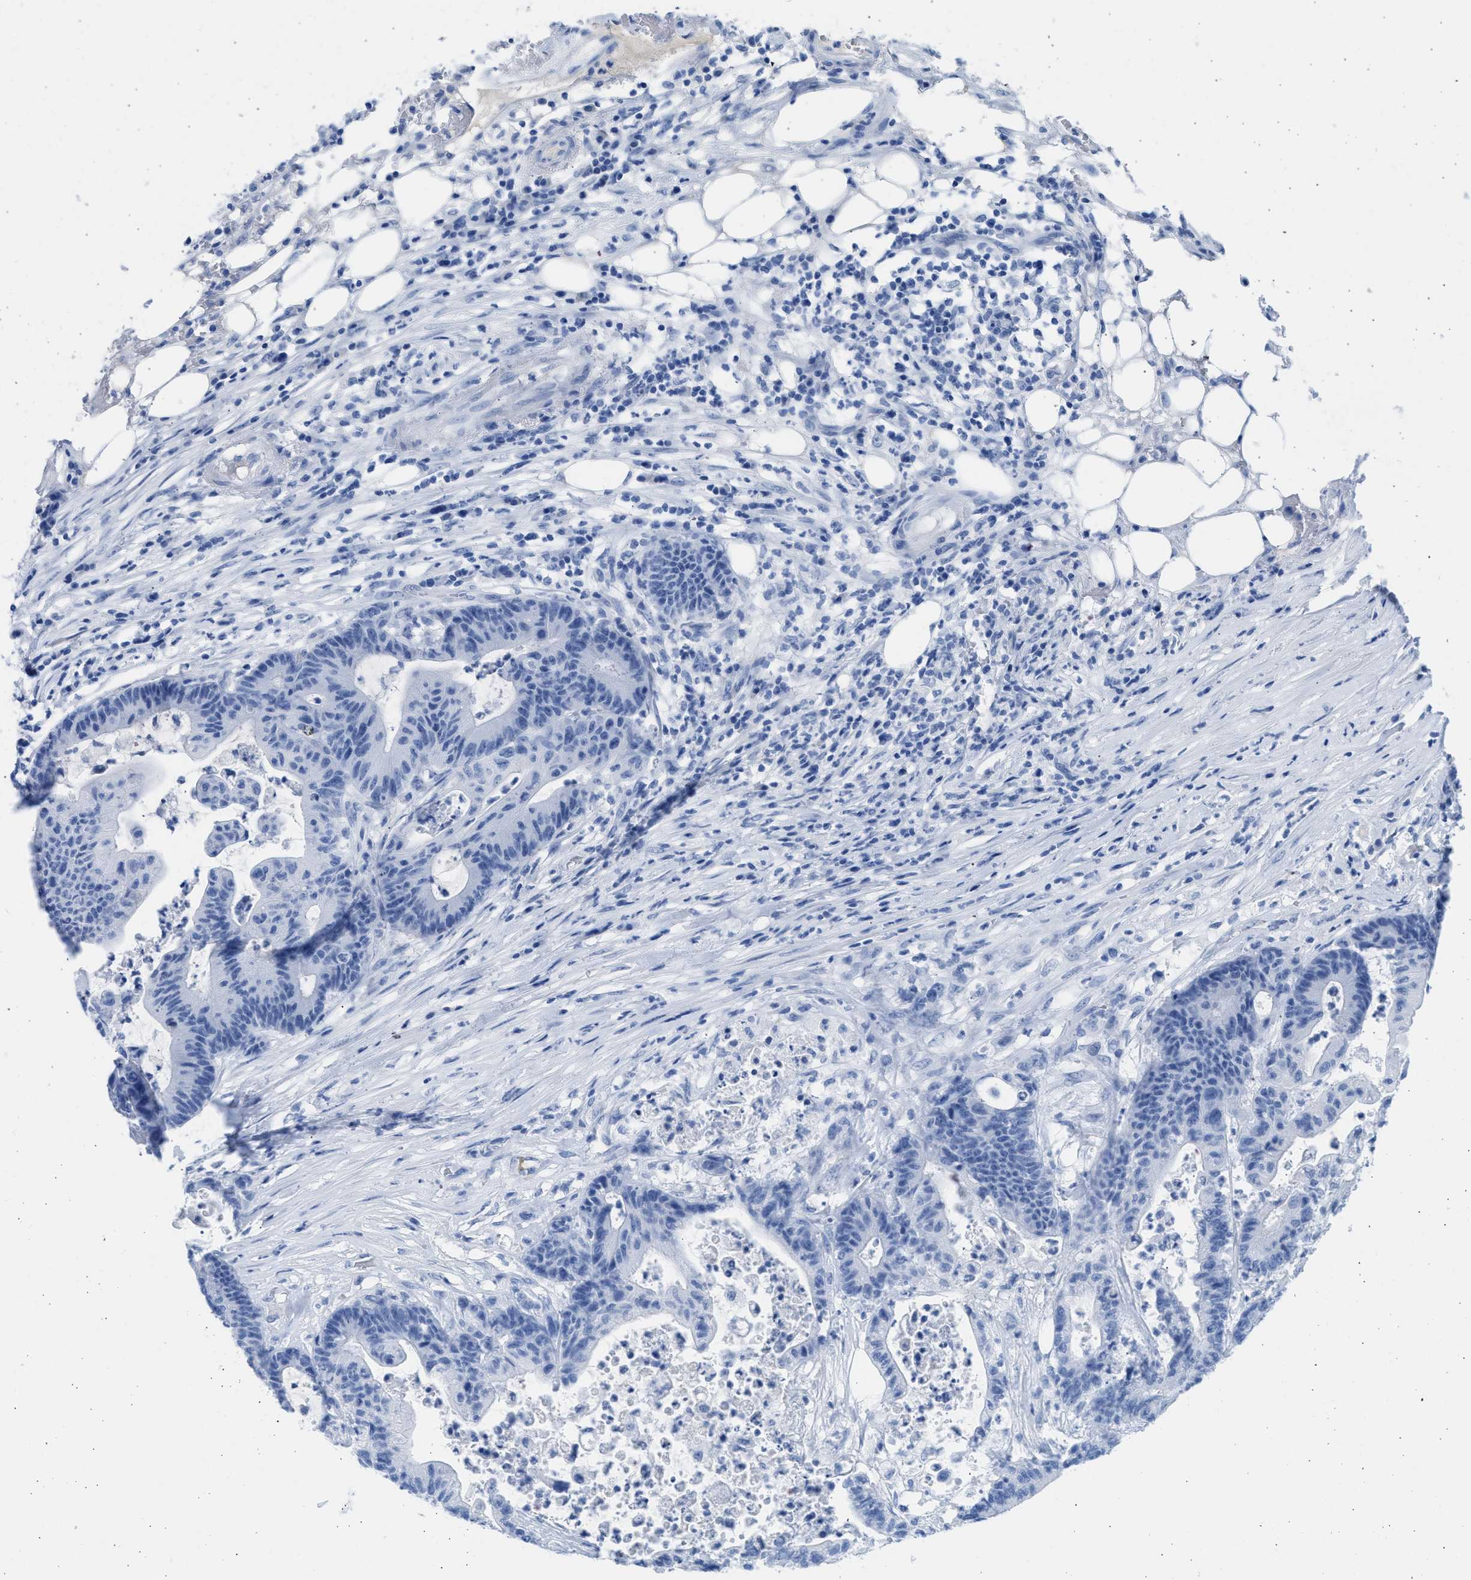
{"staining": {"intensity": "negative", "quantity": "none", "location": "none"}, "tissue": "colorectal cancer", "cell_type": "Tumor cells", "image_type": "cancer", "snomed": [{"axis": "morphology", "description": "Adenocarcinoma, NOS"}, {"axis": "topography", "description": "Colon"}], "caption": "This photomicrograph is of colorectal cancer (adenocarcinoma) stained with immunohistochemistry (IHC) to label a protein in brown with the nuclei are counter-stained blue. There is no positivity in tumor cells.", "gene": "SPATA3", "patient": {"sex": "female", "age": 84}}